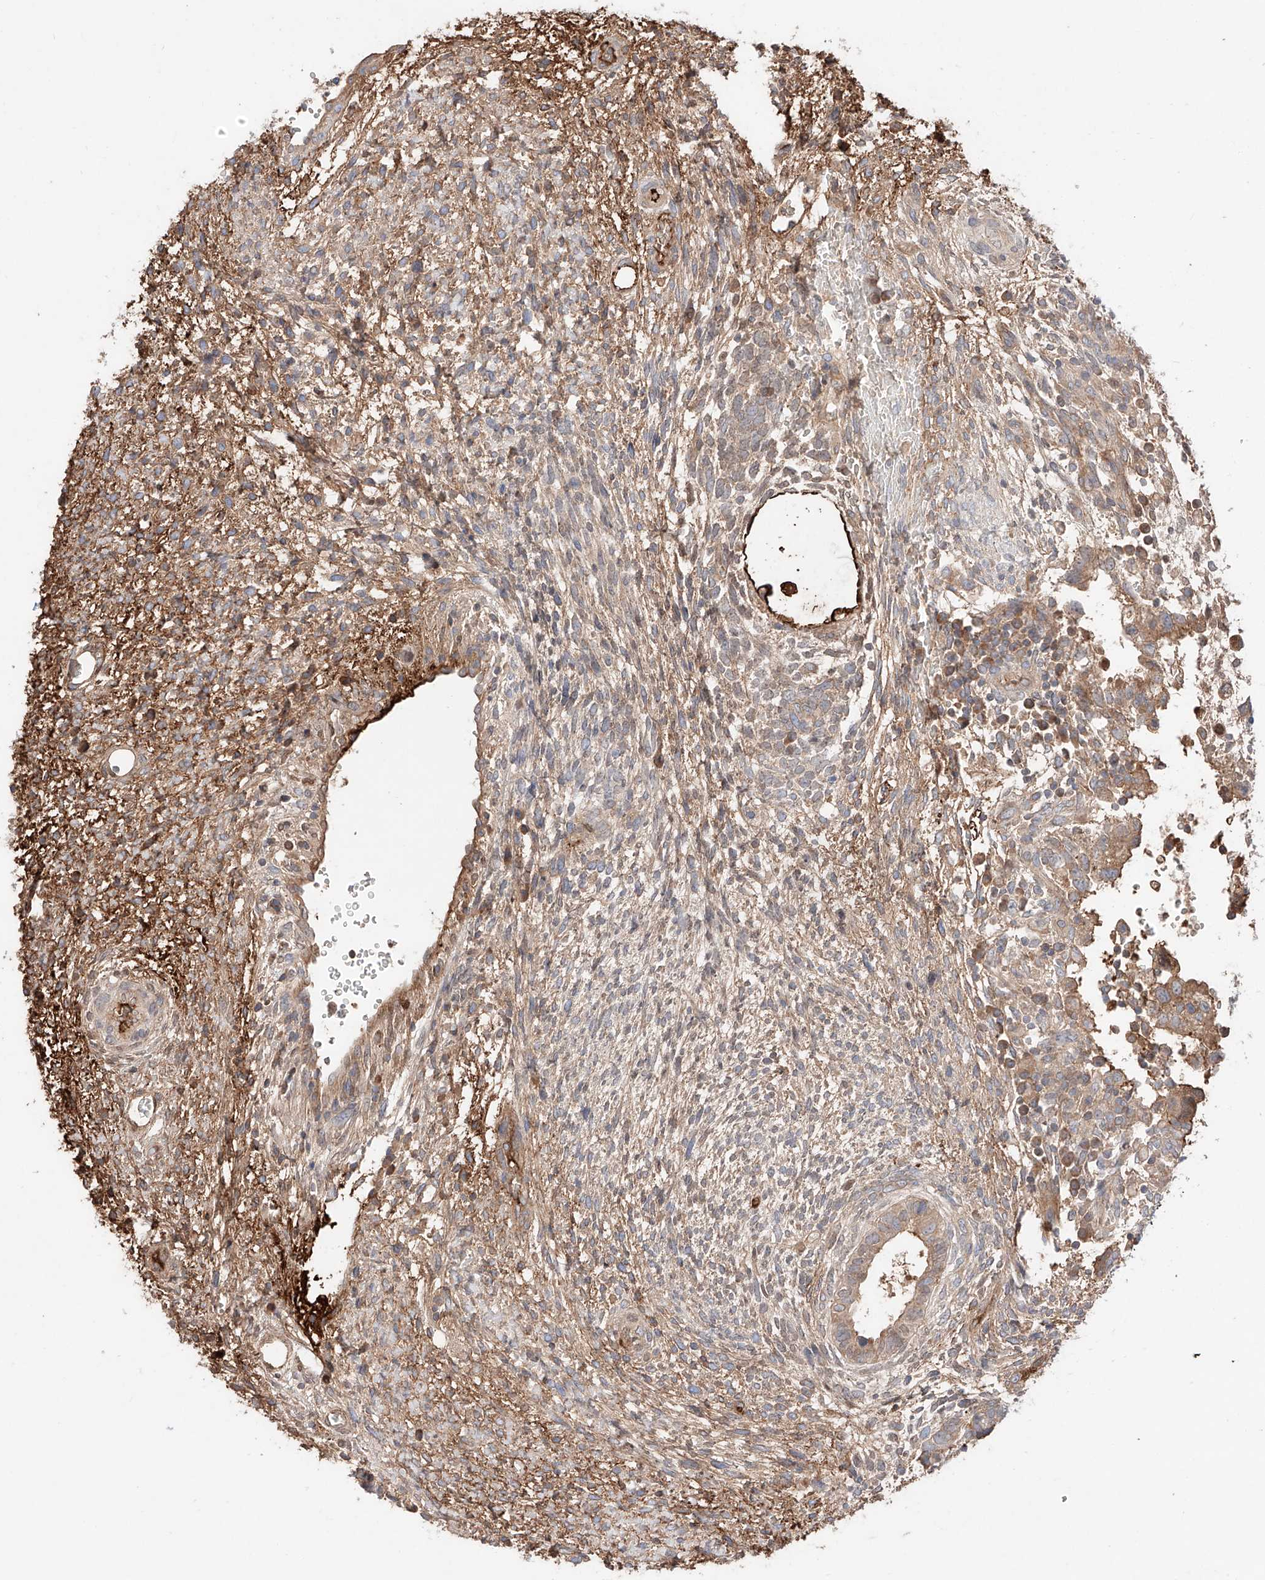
{"staining": {"intensity": "moderate", "quantity": ">75%", "location": "cytoplasmic/membranous"}, "tissue": "testis cancer", "cell_type": "Tumor cells", "image_type": "cancer", "snomed": [{"axis": "morphology", "description": "Carcinoma, Embryonal, NOS"}, {"axis": "topography", "description": "Testis"}], "caption": "Immunohistochemical staining of testis embryonal carcinoma displays moderate cytoplasmic/membranous protein positivity in about >75% of tumor cells. The staining is performed using DAB (3,3'-diaminobenzidine) brown chromogen to label protein expression. The nuclei are counter-stained blue using hematoxylin.", "gene": "PGGT1B", "patient": {"sex": "male", "age": 37}}